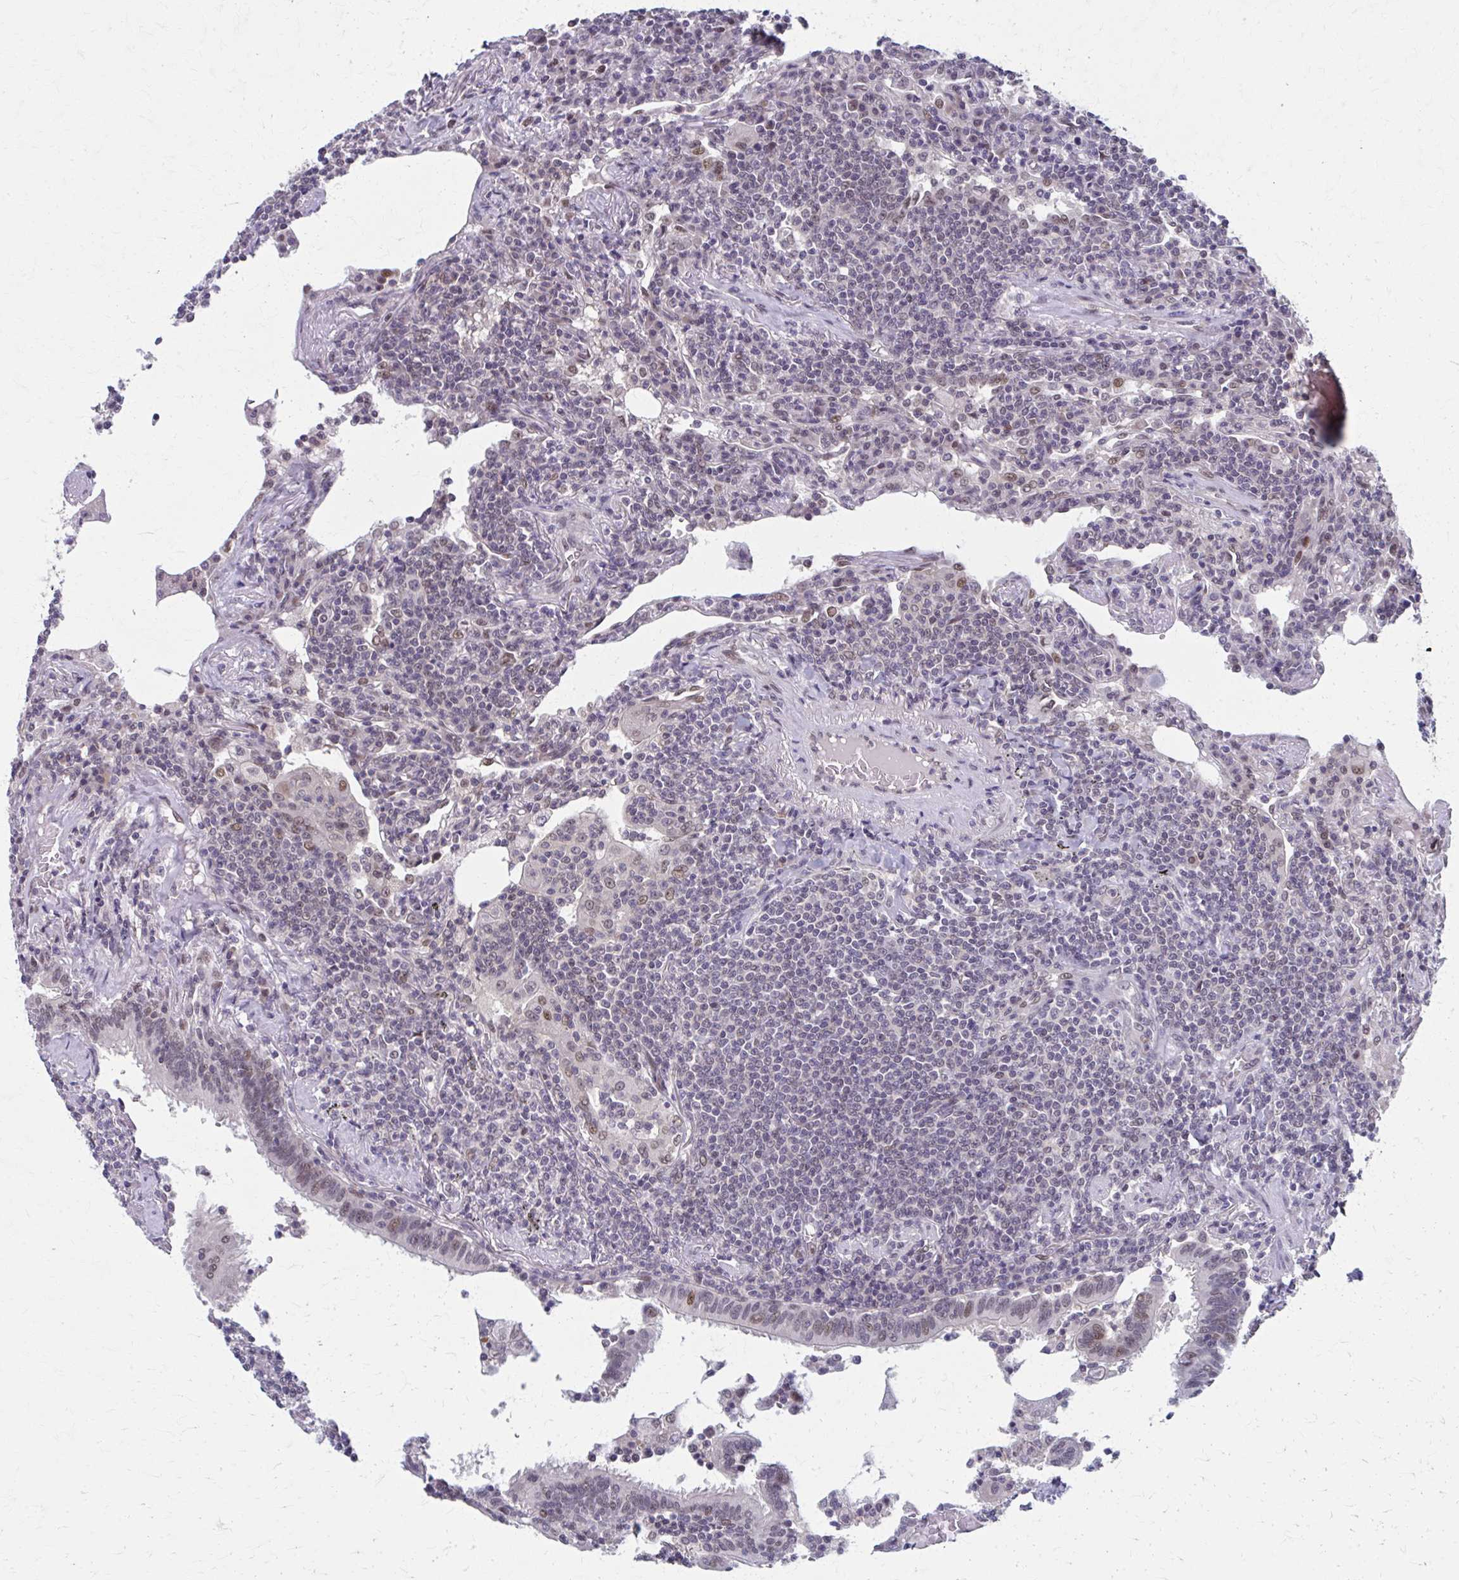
{"staining": {"intensity": "negative", "quantity": "none", "location": "none"}, "tissue": "lymphoma", "cell_type": "Tumor cells", "image_type": "cancer", "snomed": [{"axis": "morphology", "description": "Malignant lymphoma, non-Hodgkin's type, Low grade"}, {"axis": "topography", "description": "Lung"}], "caption": "IHC image of neoplastic tissue: human malignant lymphoma, non-Hodgkin's type (low-grade) stained with DAB reveals no significant protein expression in tumor cells. The staining is performed using DAB (3,3'-diaminobenzidine) brown chromogen with nuclei counter-stained in using hematoxylin.", "gene": "SETBP1", "patient": {"sex": "female", "age": 71}}